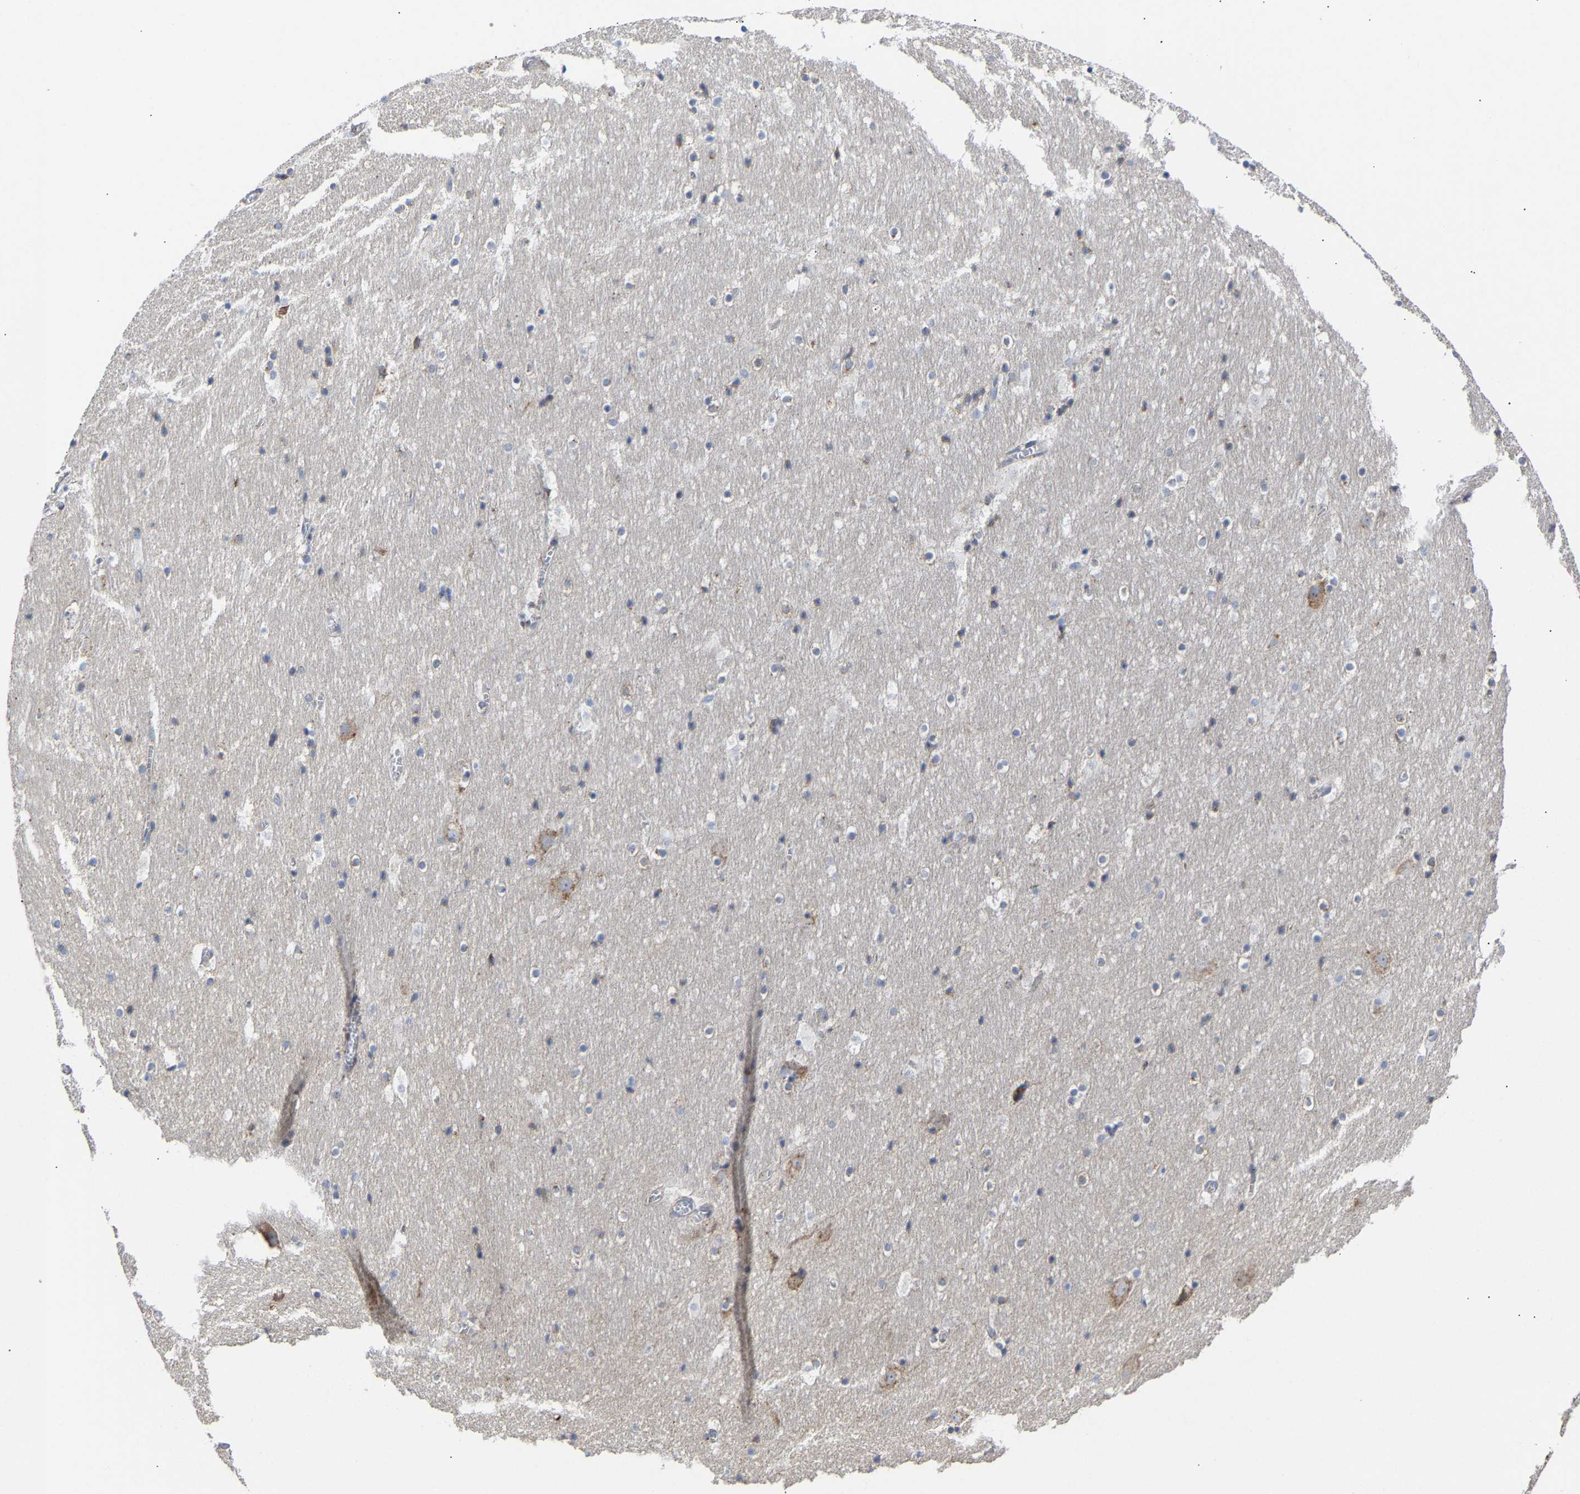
{"staining": {"intensity": "weak", "quantity": "<25%", "location": "cytoplasmic/membranous"}, "tissue": "hippocampus", "cell_type": "Glial cells", "image_type": "normal", "snomed": [{"axis": "morphology", "description": "Normal tissue, NOS"}, {"axis": "topography", "description": "Hippocampus"}], "caption": "The histopathology image reveals no staining of glial cells in normal hippocampus. The staining was performed using DAB to visualize the protein expression in brown, while the nuclei were stained in blue with hematoxylin (Magnification: 20x).", "gene": "PPP1R15A", "patient": {"sex": "male", "age": 45}}